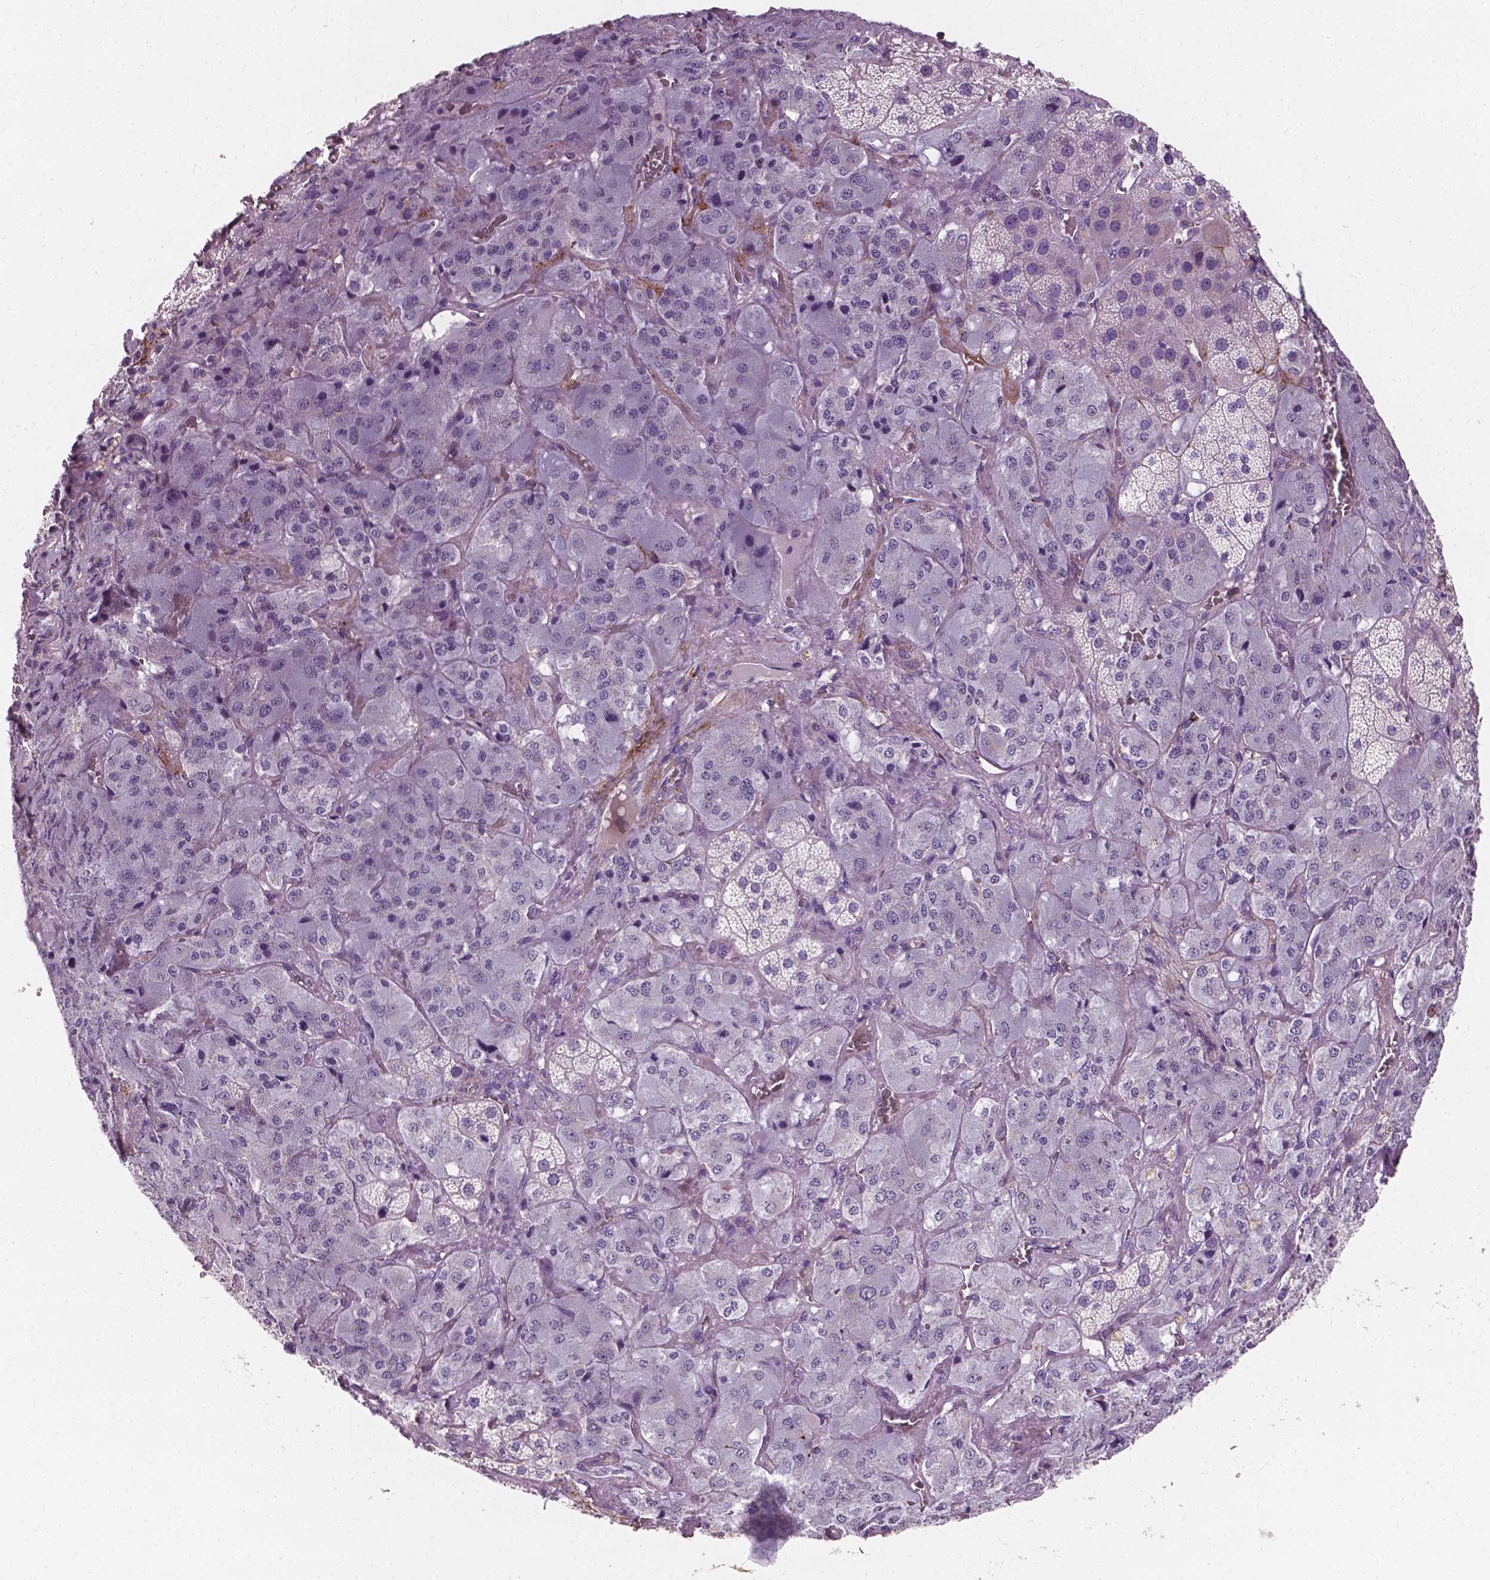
{"staining": {"intensity": "negative", "quantity": "none", "location": "none"}, "tissue": "adrenal gland", "cell_type": "Glandular cells", "image_type": "normal", "snomed": [{"axis": "morphology", "description": "Normal tissue, NOS"}, {"axis": "topography", "description": "Adrenal gland"}], "caption": "Immunohistochemical staining of benign human adrenal gland reveals no significant expression in glandular cells.", "gene": "PTX3", "patient": {"sex": "male", "age": 57}}